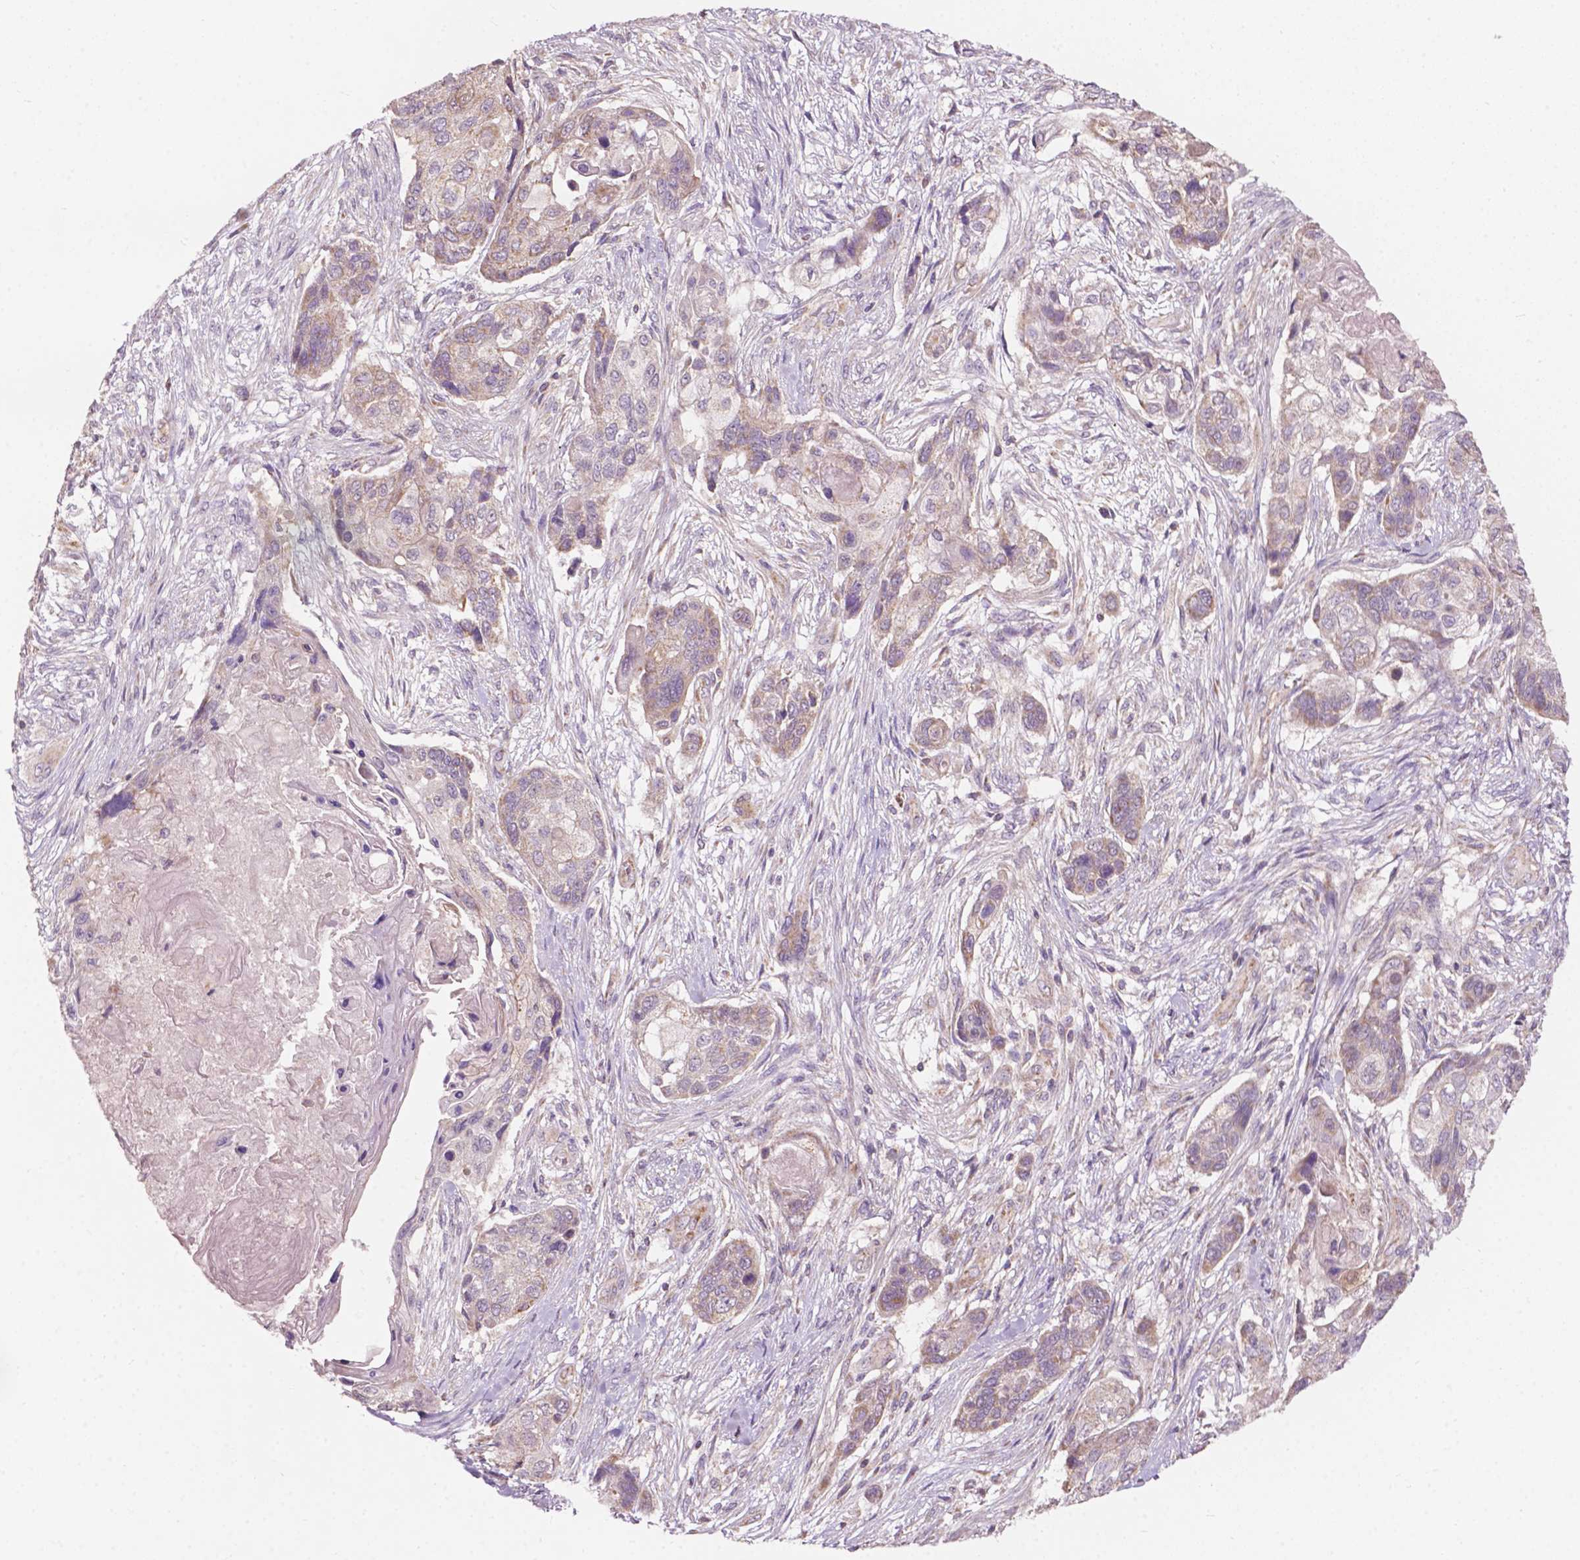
{"staining": {"intensity": "weak", "quantity": "25%-75%", "location": "cytoplasmic/membranous"}, "tissue": "lung cancer", "cell_type": "Tumor cells", "image_type": "cancer", "snomed": [{"axis": "morphology", "description": "Squamous cell carcinoma, NOS"}, {"axis": "topography", "description": "Lung"}], "caption": "Immunohistochemical staining of lung cancer (squamous cell carcinoma) demonstrates low levels of weak cytoplasmic/membranous protein expression in about 25%-75% of tumor cells.", "gene": "NDUFA10", "patient": {"sex": "male", "age": 69}}